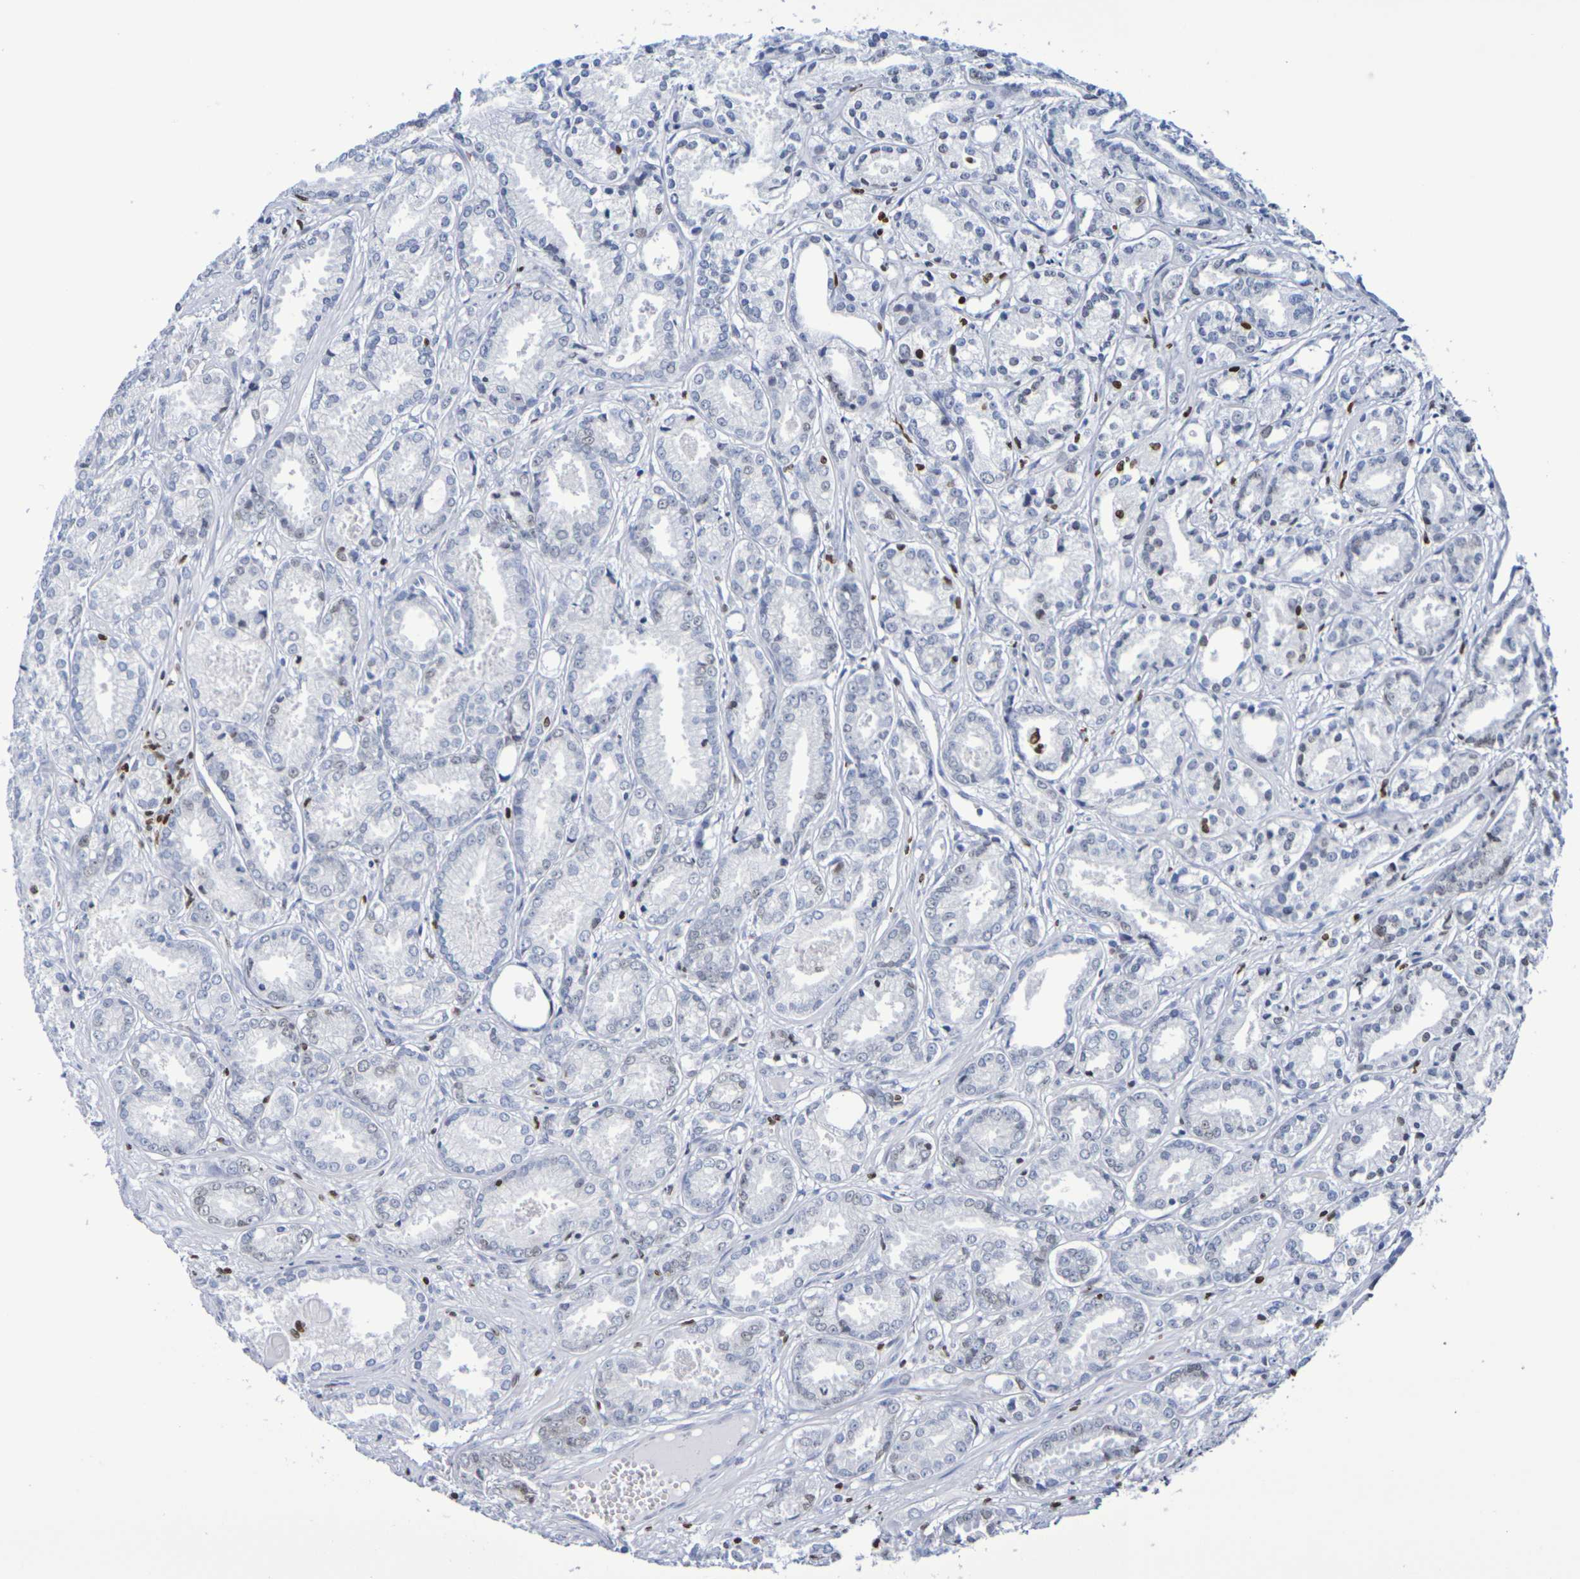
{"staining": {"intensity": "negative", "quantity": "none", "location": "none"}, "tissue": "prostate cancer", "cell_type": "Tumor cells", "image_type": "cancer", "snomed": [{"axis": "morphology", "description": "Adenocarcinoma, Low grade"}, {"axis": "topography", "description": "Prostate"}], "caption": "Tumor cells are negative for protein expression in human adenocarcinoma (low-grade) (prostate).", "gene": "H1-5", "patient": {"sex": "male", "age": 72}}